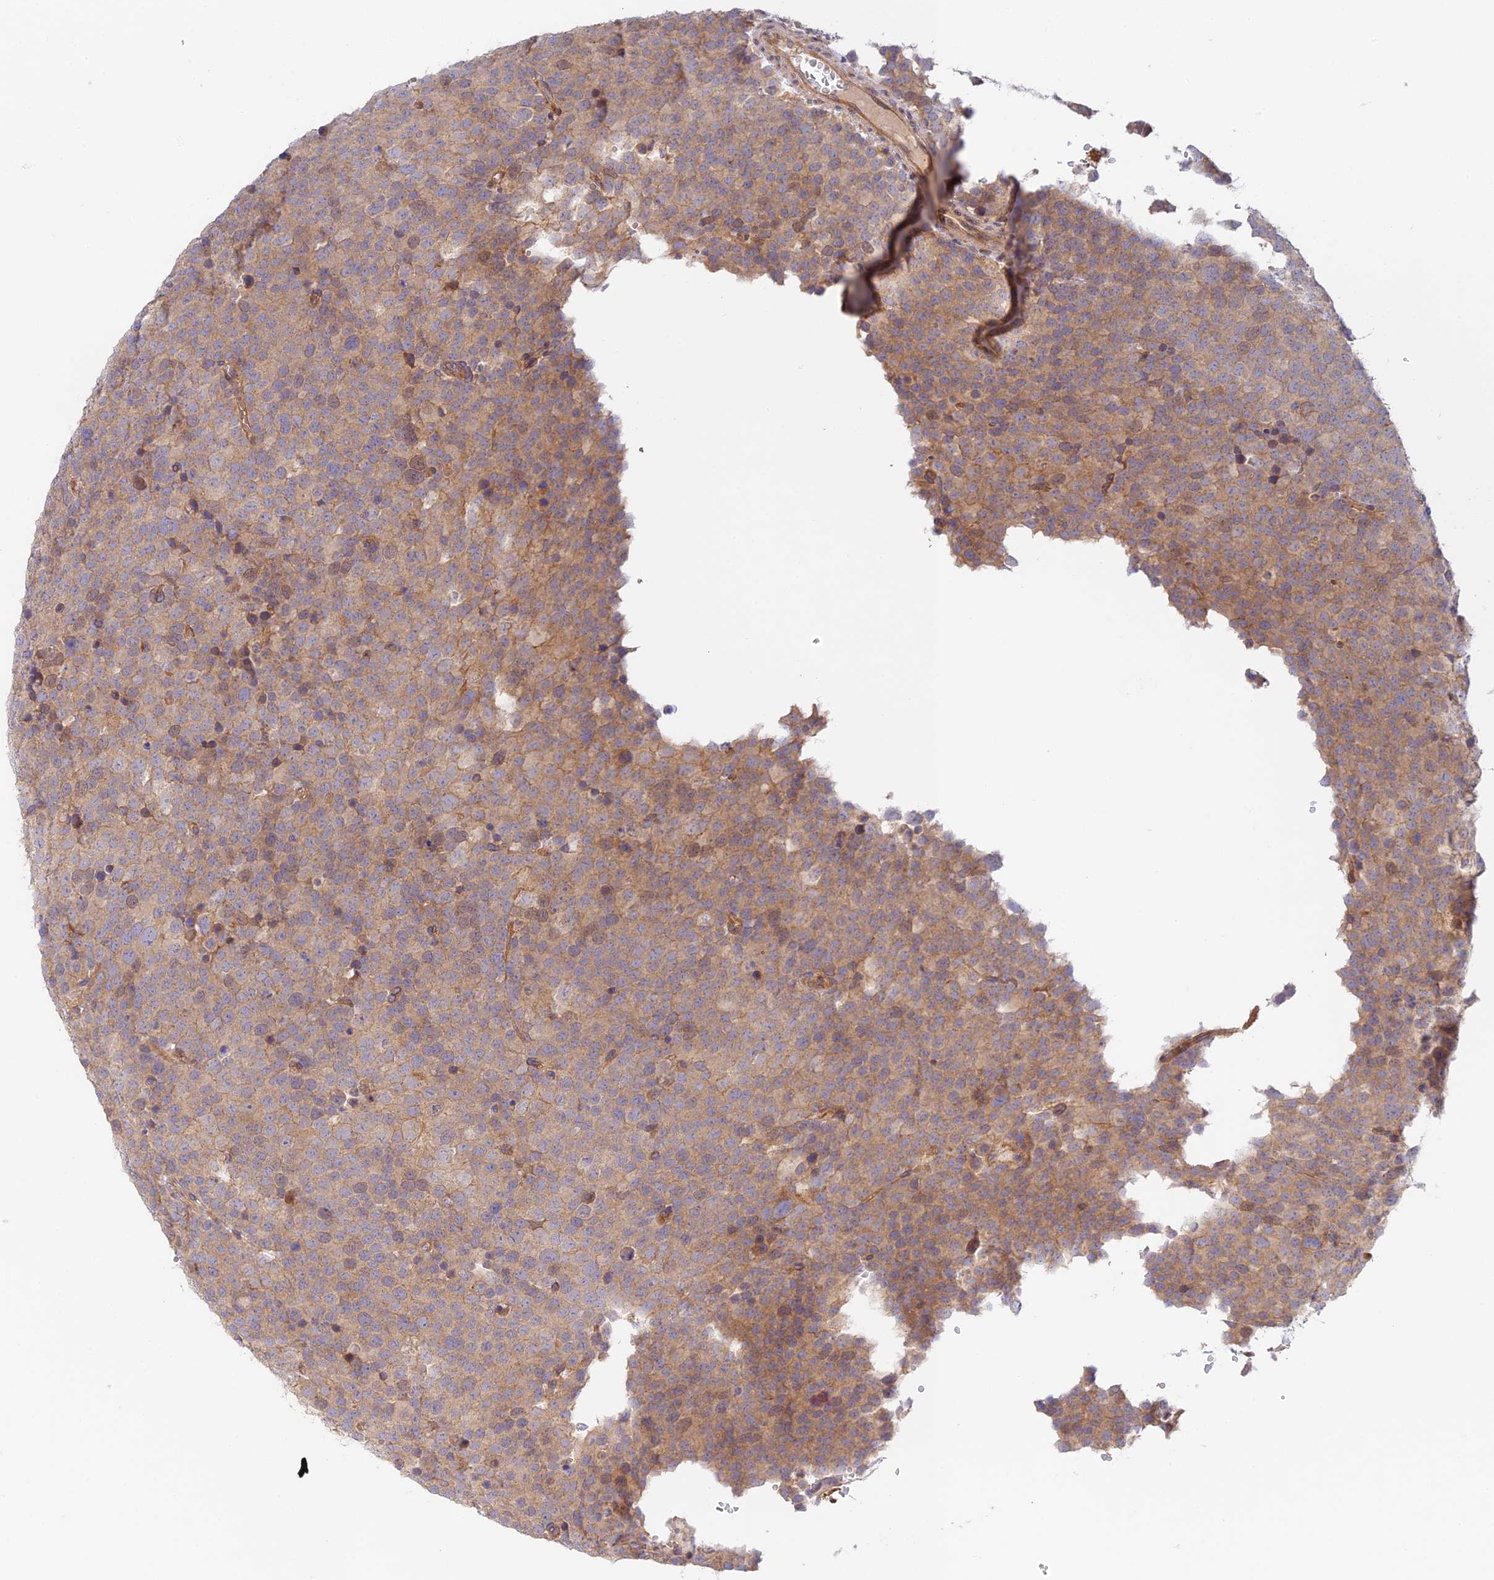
{"staining": {"intensity": "weak", "quantity": ">75%", "location": "cytoplasmic/membranous"}, "tissue": "testis cancer", "cell_type": "Tumor cells", "image_type": "cancer", "snomed": [{"axis": "morphology", "description": "Seminoma, NOS"}, {"axis": "topography", "description": "Testis"}], "caption": "Seminoma (testis) stained for a protein (brown) exhibits weak cytoplasmic/membranous positive expression in about >75% of tumor cells.", "gene": "MYO9A", "patient": {"sex": "male", "age": 71}}